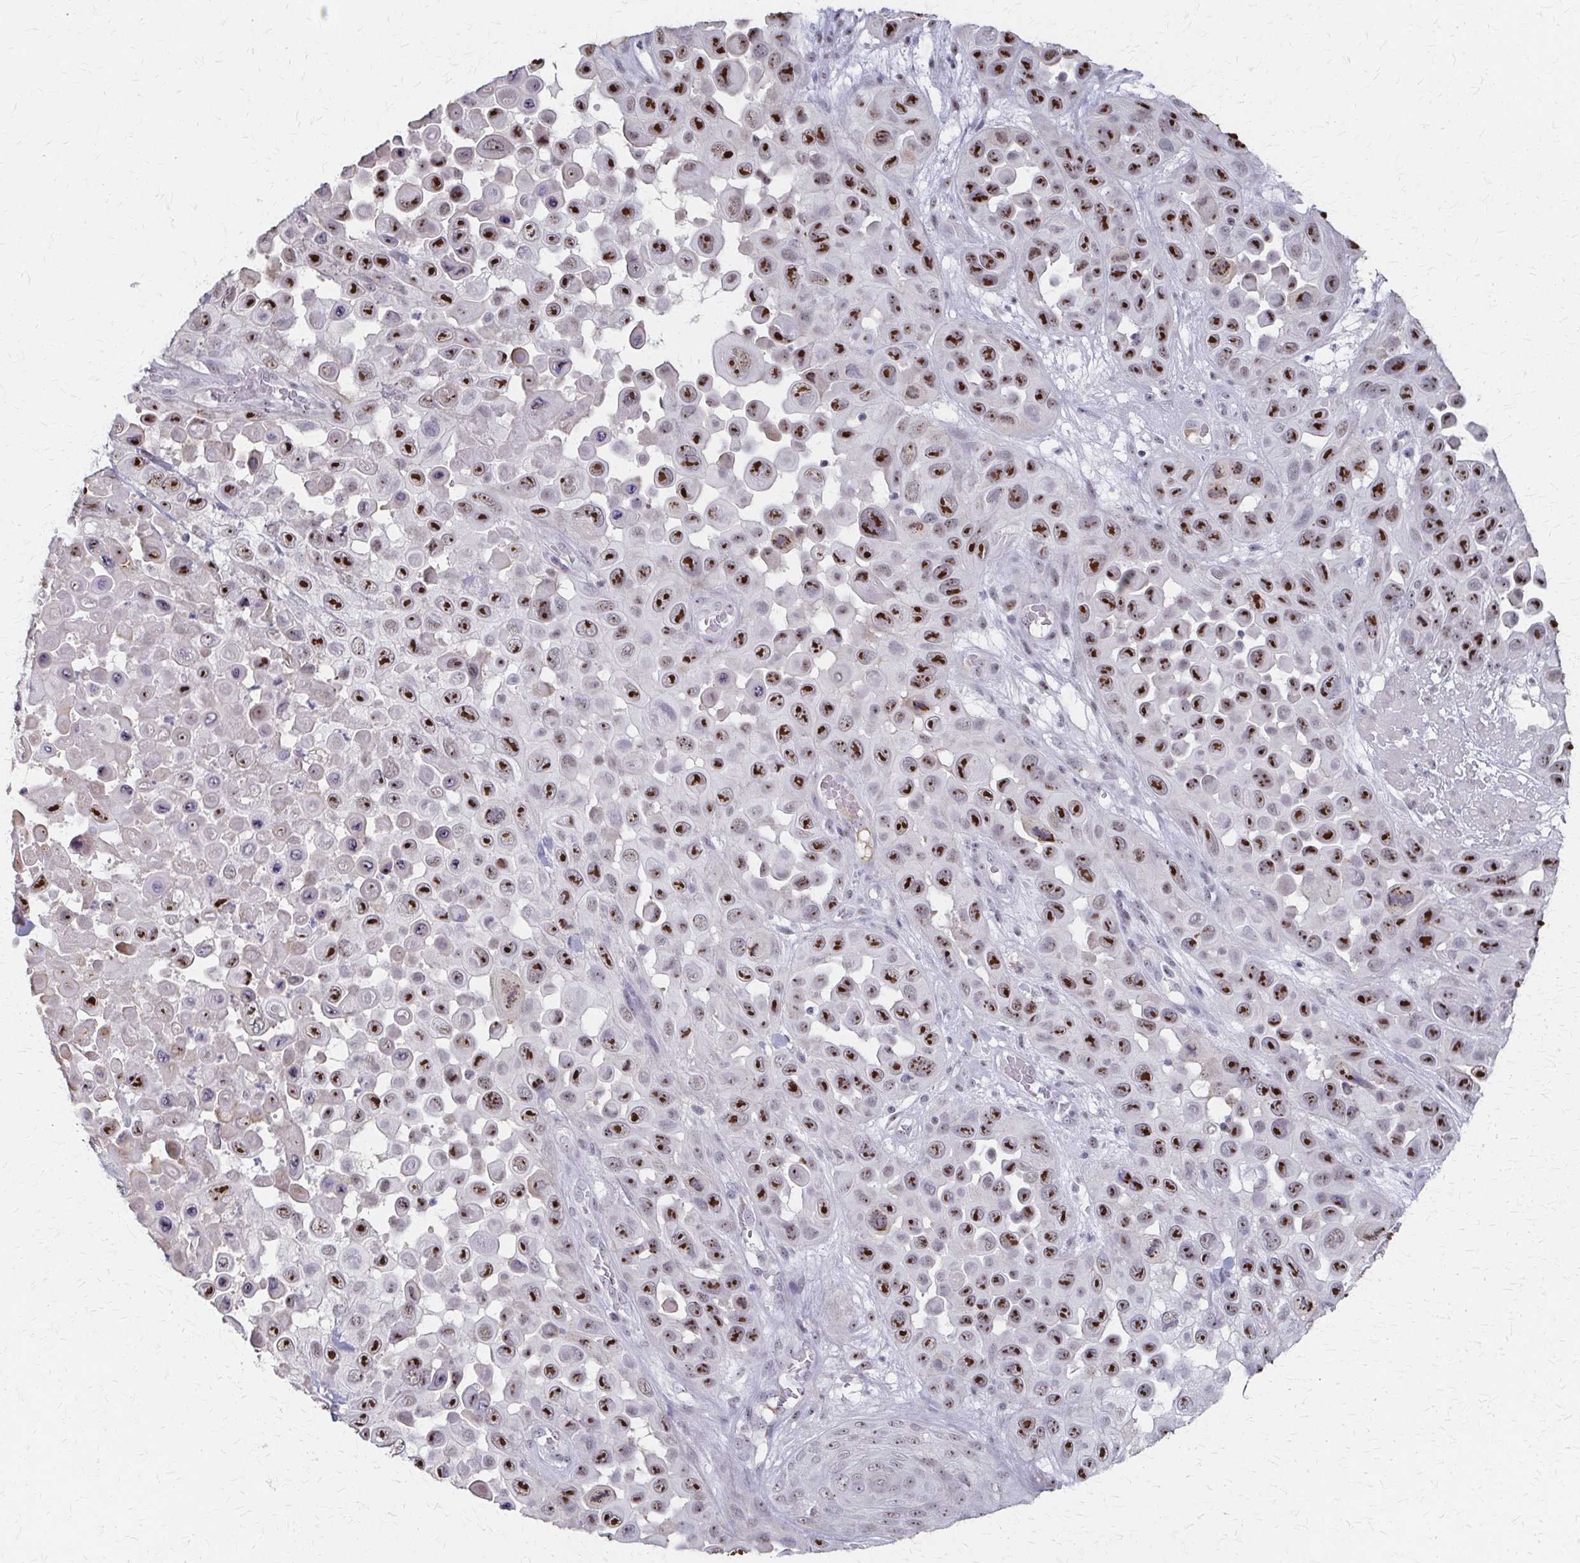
{"staining": {"intensity": "strong", "quantity": ">75%", "location": "nuclear"}, "tissue": "skin cancer", "cell_type": "Tumor cells", "image_type": "cancer", "snomed": [{"axis": "morphology", "description": "Squamous cell carcinoma, NOS"}, {"axis": "topography", "description": "Skin"}], "caption": "Human skin cancer (squamous cell carcinoma) stained with a protein marker shows strong staining in tumor cells.", "gene": "PES1", "patient": {"sex": "male", "age": 81}}